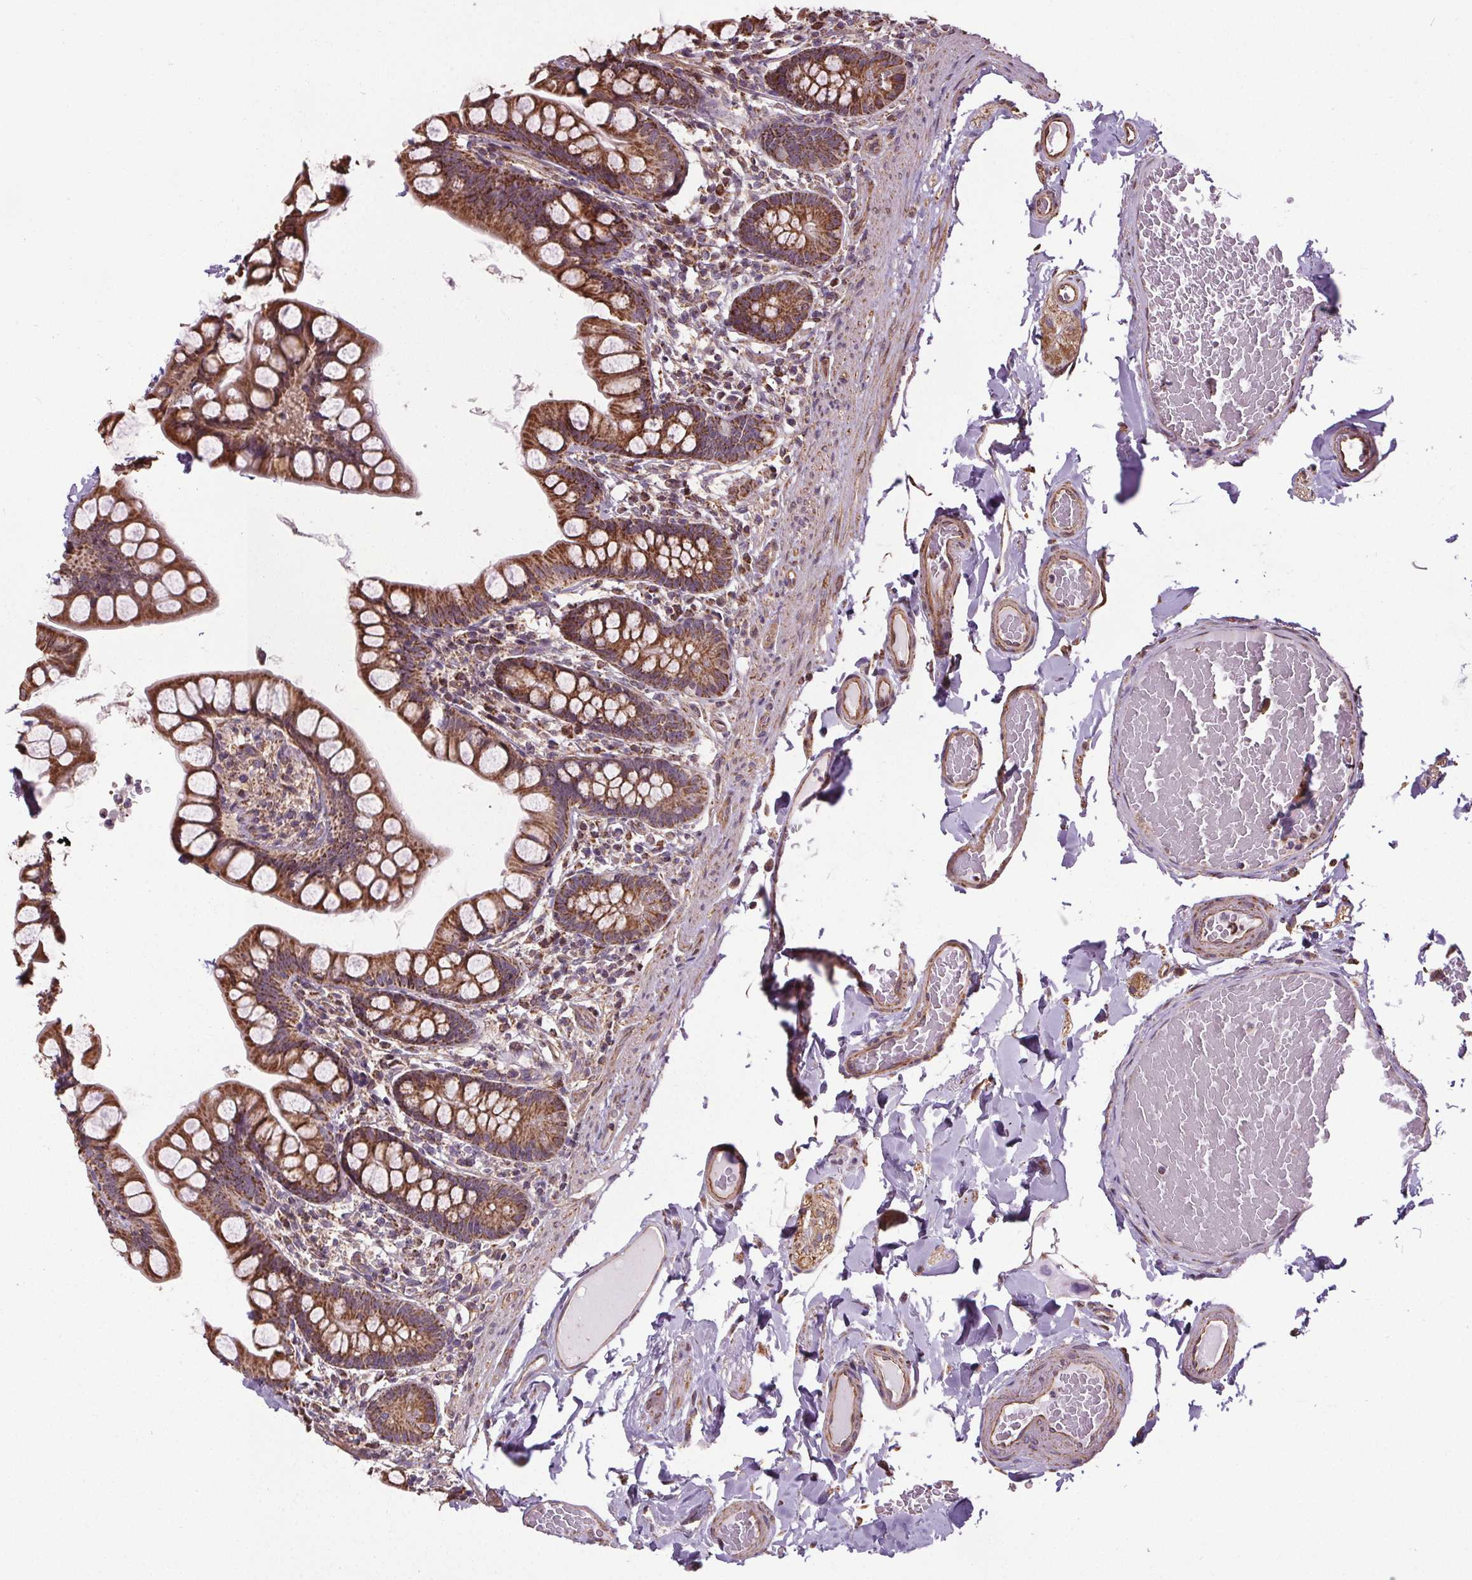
{"staining": {"intensity": "strong", "quantity": ">75%", "location": "cytoplasmic/membranous"}, "tissue": "small intestine", "cell_type": "Glandular cells", "image_type": "normal", "snomed": [{"axis": "morphology", "description": "Normal tissue, NOS"}, {"axis": "topography", "description": "Small intestine"}], "caption": "Small intestine stained with immunohistochemistry (IHC) displays strong cytoplasmic/membranous expression in approximately >75% of glandular cells.", "gene": "ZNF548", "patient": {"sex": "male", "age": 70}}